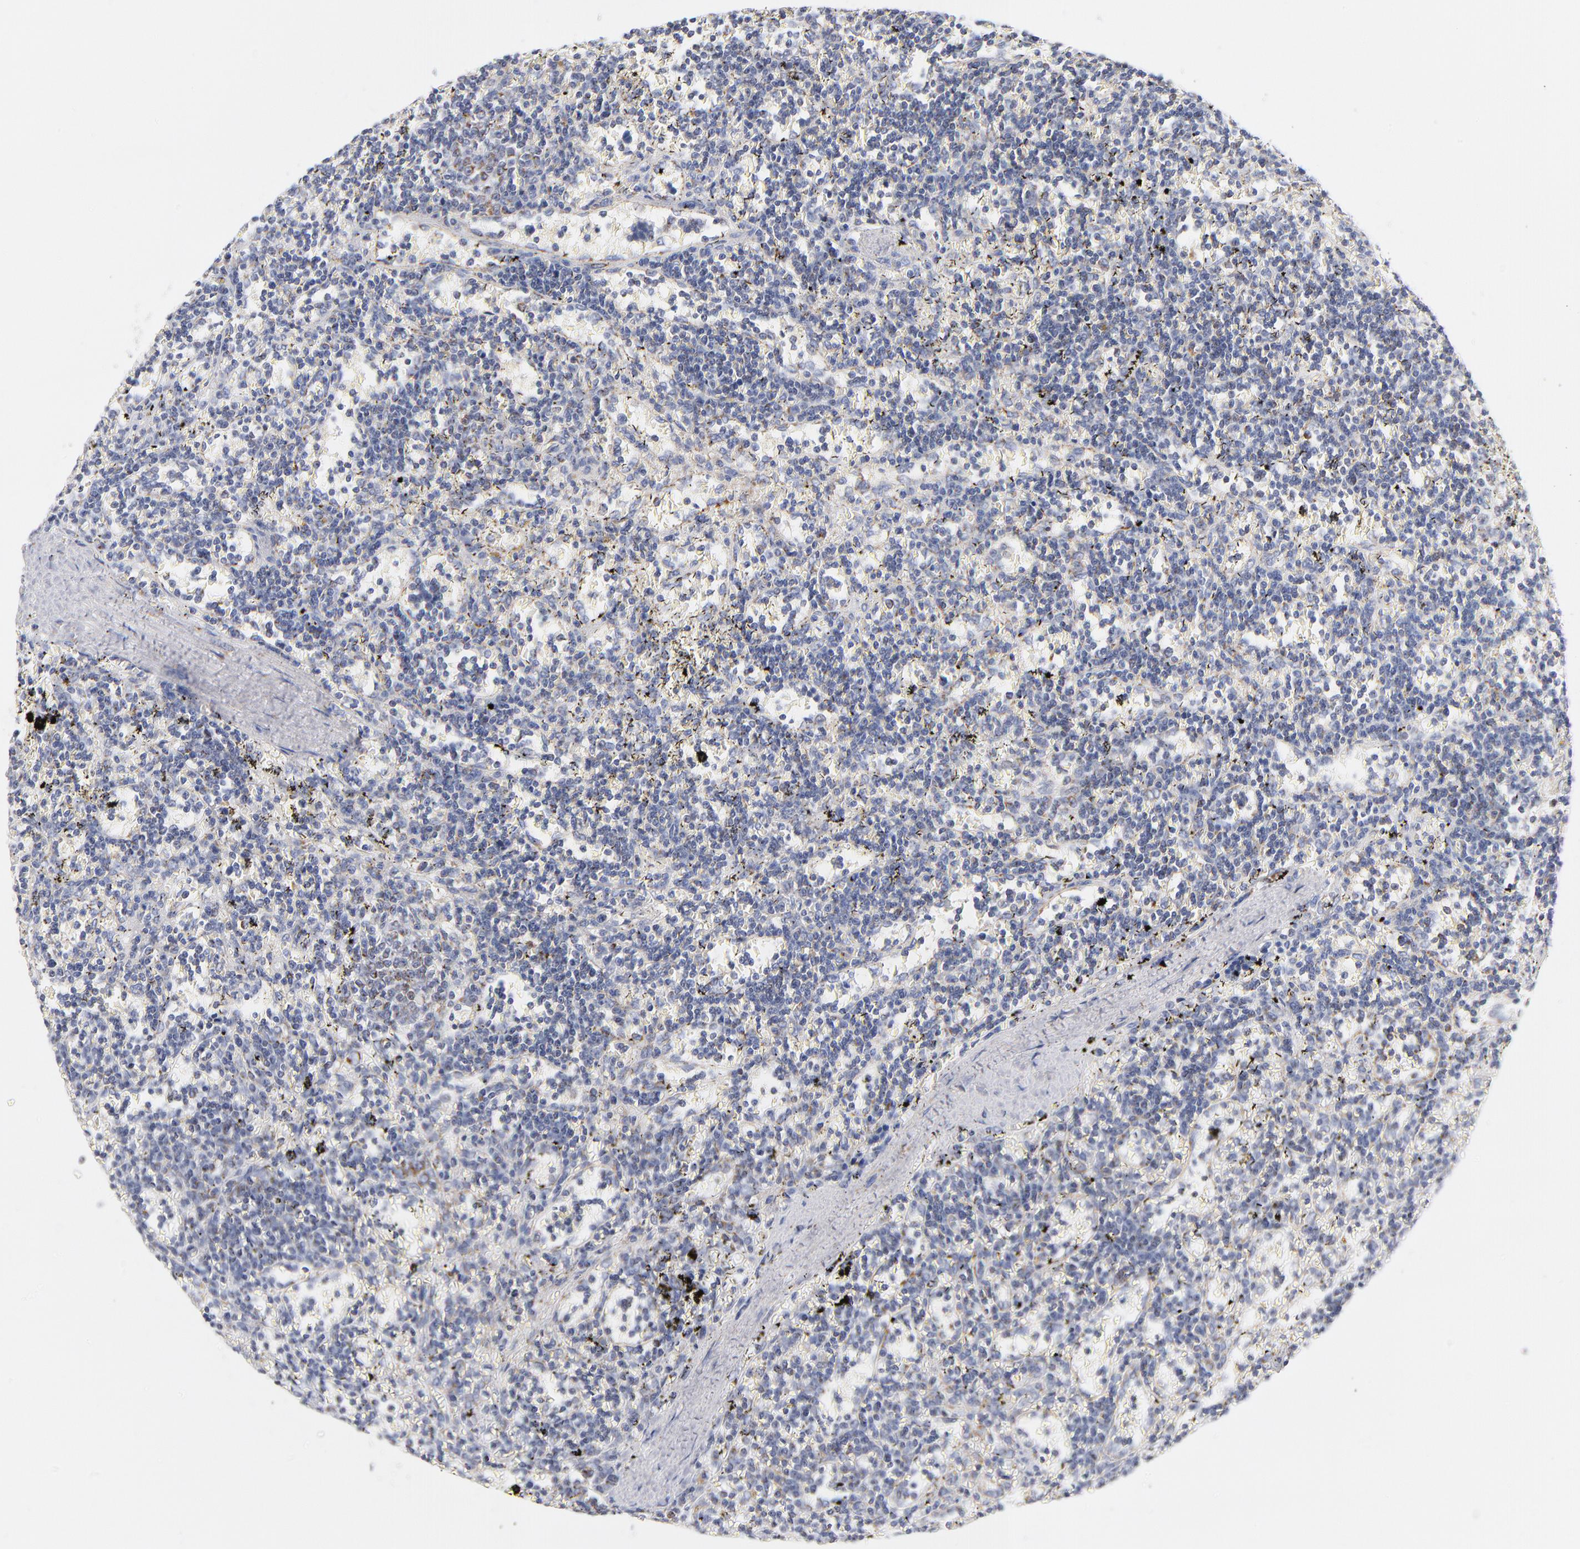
{"staining": {"intensity": "moderate", "quantity": "<25%", "location": "cytoplasmic/membranous"}, "tissue": "lymphoma", "cell_type": "Tumor cells", "image_type": "cancer", "snomed": [{"axis": "morphology", "description": "Malignant lymphoma, non-Hodgkin's type, Low grade"}, {"axis": "topography", "description": "Spleen"}], "caption": "Tumor cells display low levels of moderate cytoplasmic/membranous positivity in about <25% of cells in human lymphoma.", "gene": "DLAT", "patient": {"sex": "male", "age": 60}}